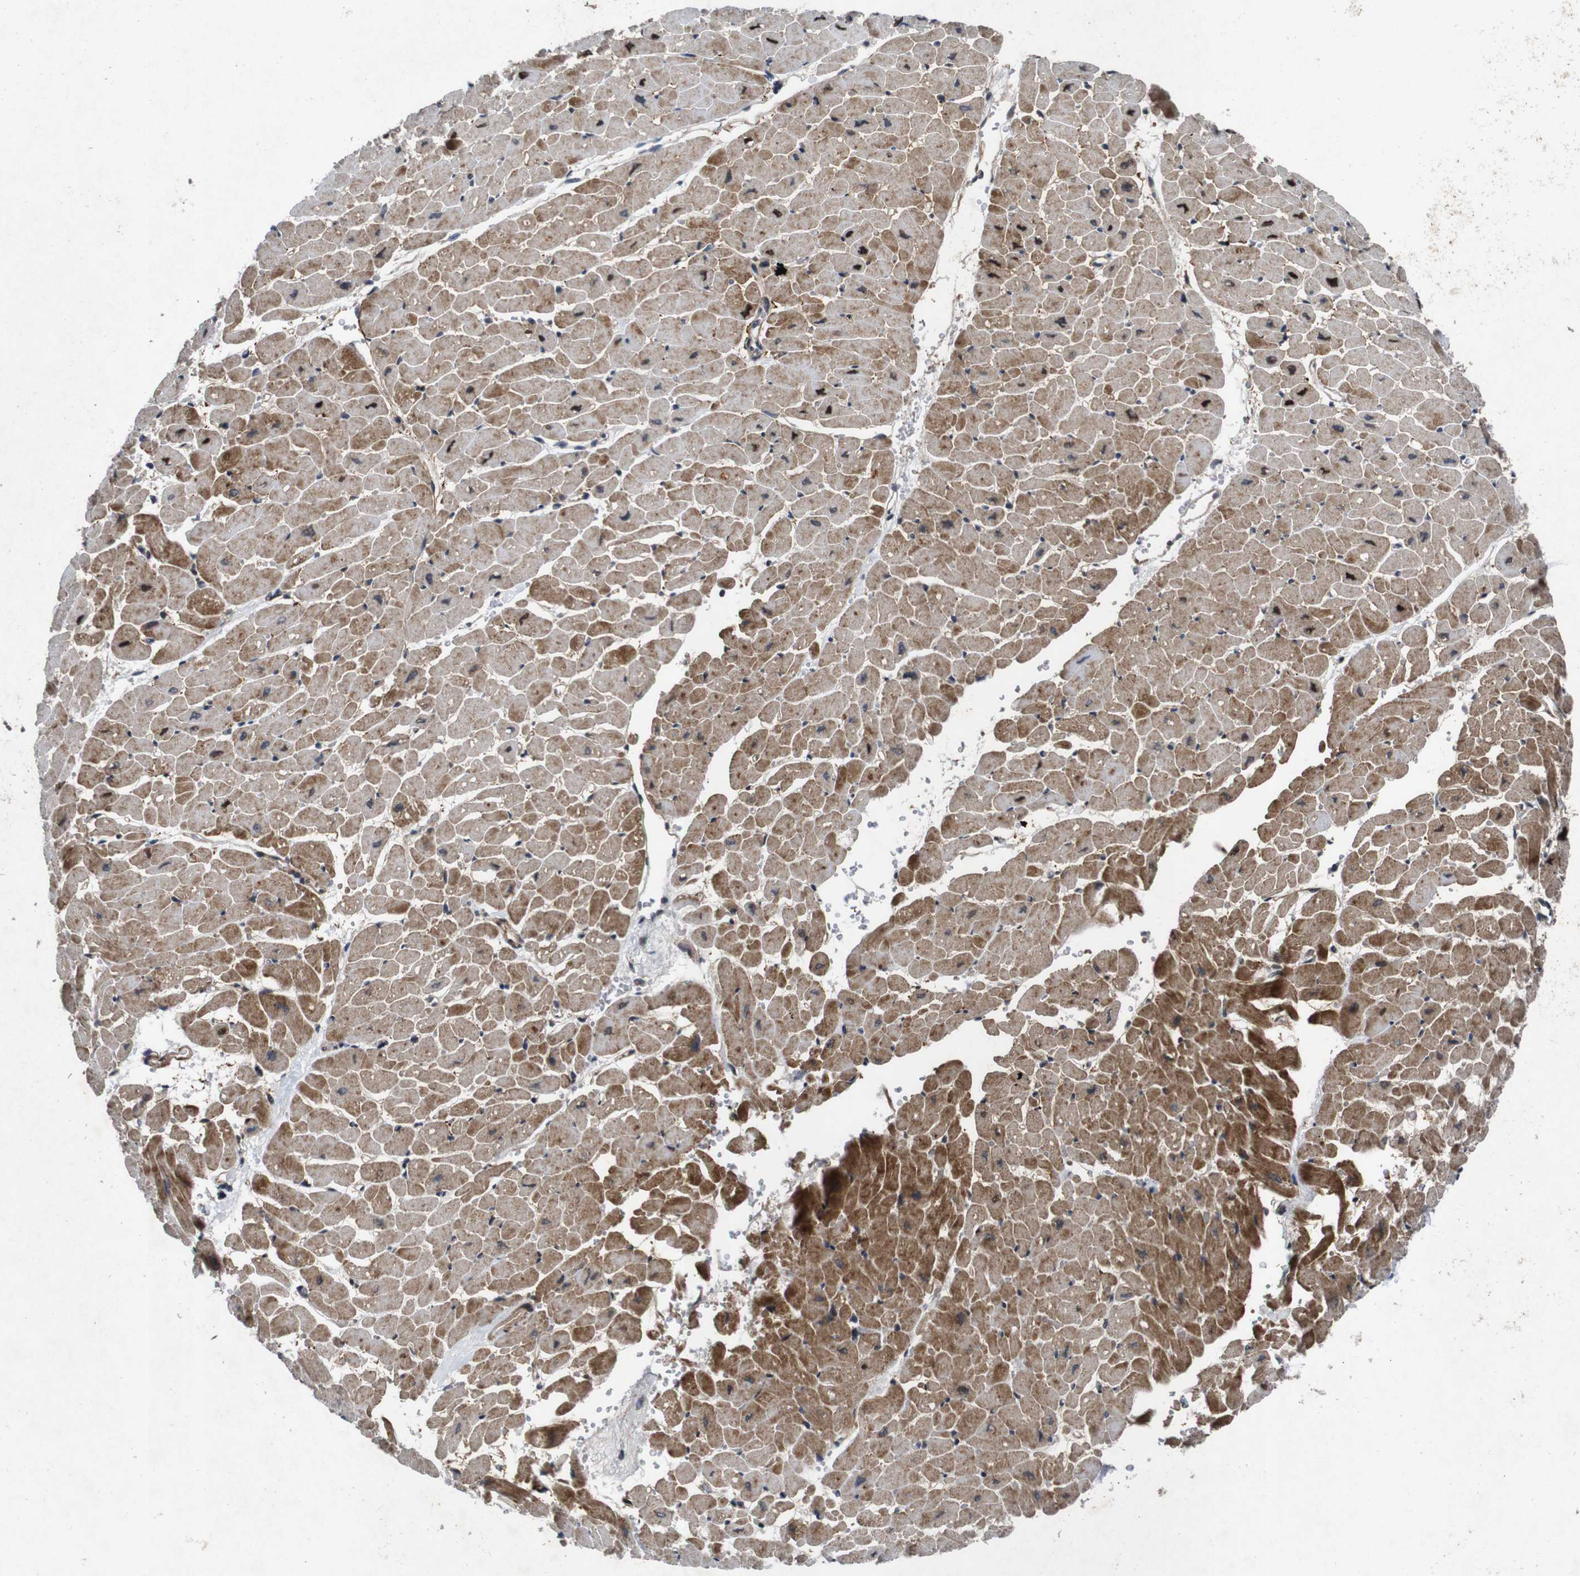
{"staining": {"intensity": "moderate", "quantity": ">75%", "location": "cytoplasmic/membranous"}, "tissue": "heart muscle", "cell_type": "Cardiomyocytes", "image_type": "normal", "snomed": [{"axis": "morphology", "description": "Normal tissue, NOS"}, {"axis": "topography", "description": "Heart"}], "caption": "Cardiomyocytes reveal moderate cytoplasmic/membranous expression in about >75% of cells in normal heart muscle.", "gene": "AKT3", "patient": {"sex": "male", "age": 45}}